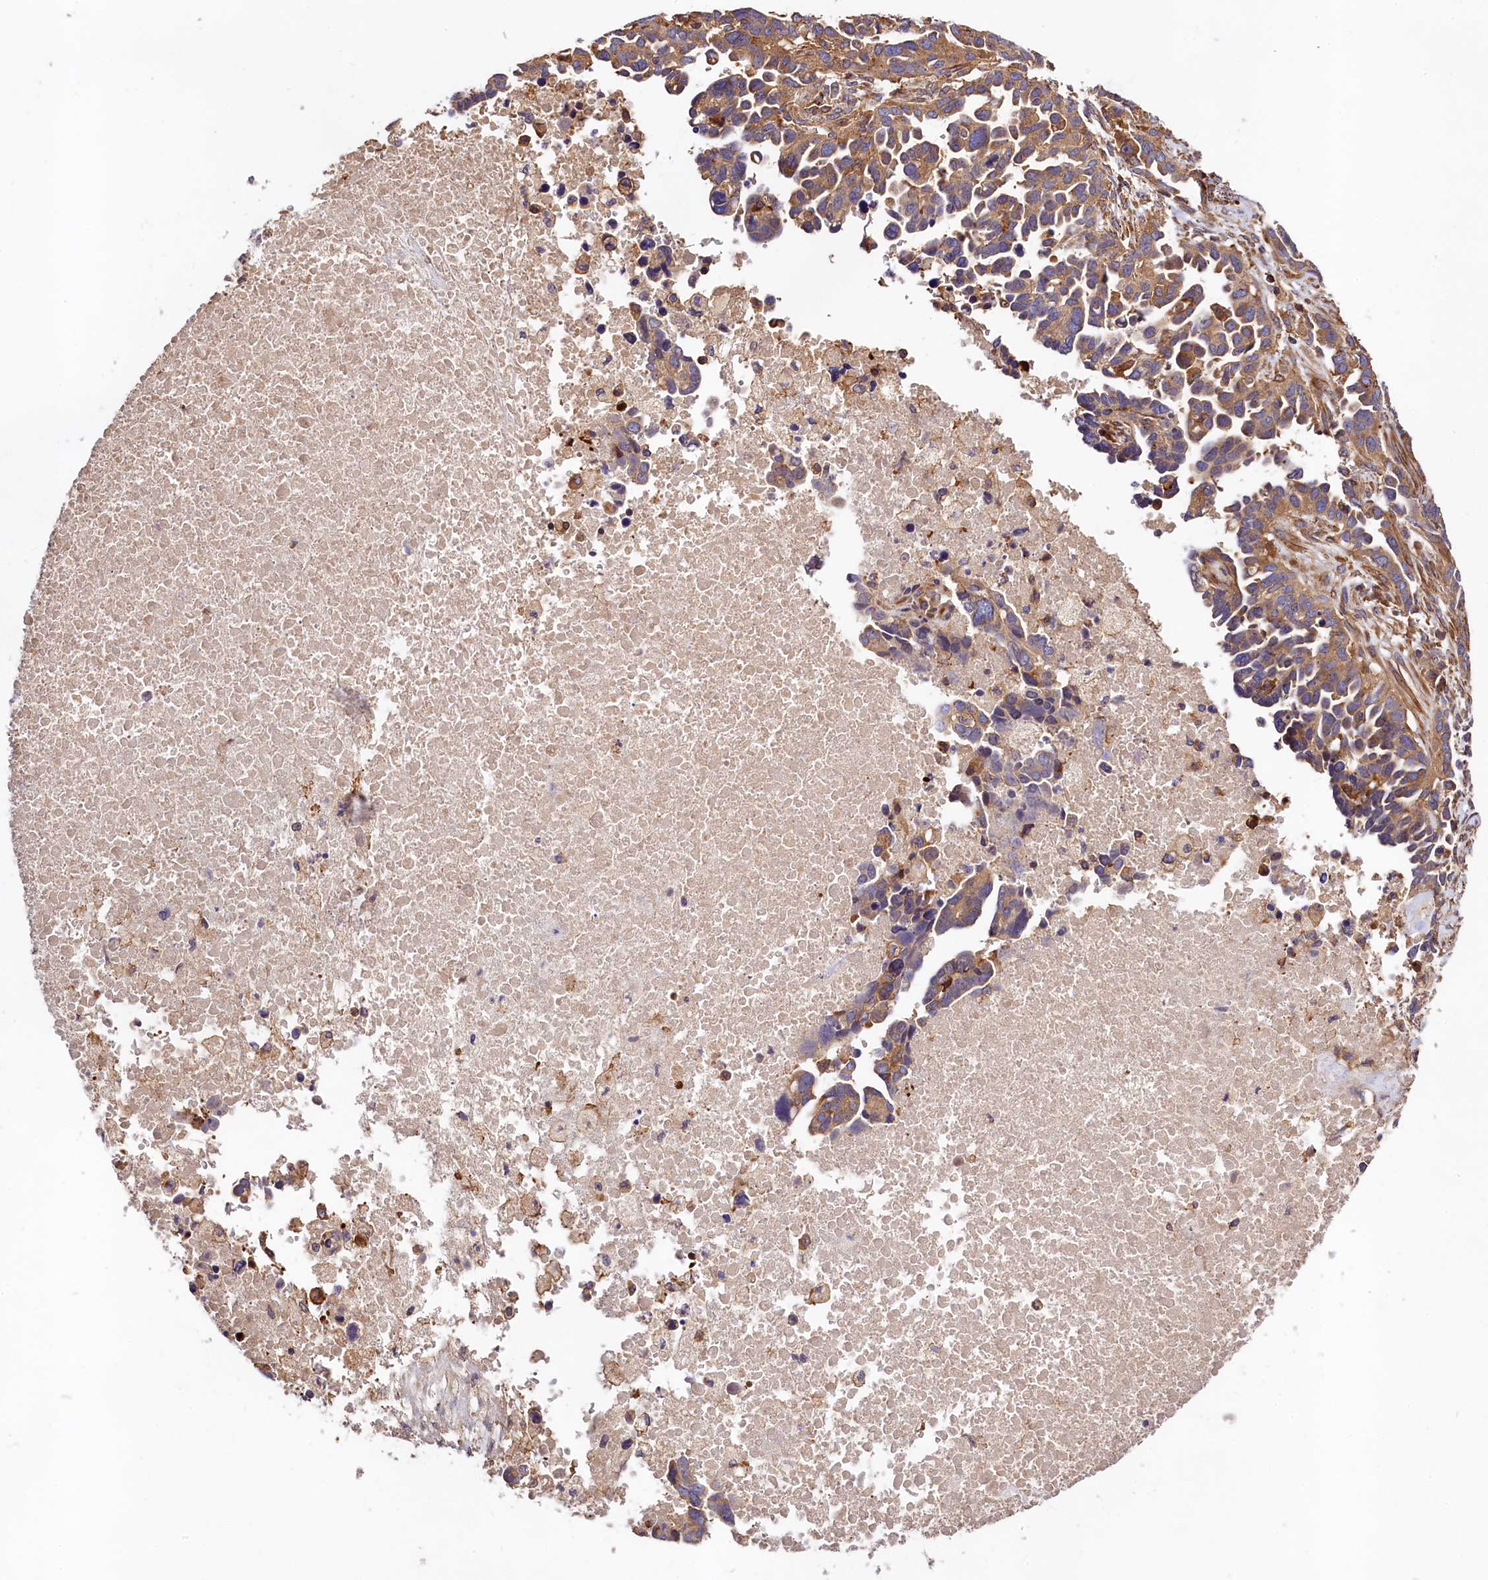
{"staining": {"intensity": "moderate", "quantity": ">75%", "location": "cytoplasmic/membranous"}, "tissue": "ovarian cancer", "cell_type": "Tumor cells", "image_type": "cancer", "snomed": [{"axis": "morphology", "description": "Cystadenocarcinoma, serous, NOS"}, {"axis": "topography", "description": "Ovary"}], "caption": "Ovarian cancer stained for a protein displays moderate cytoplasmic/membranous positivity in tumor cells.", "gene": "KLHDC4", "patient": {"sex": "female", "age": 54}}